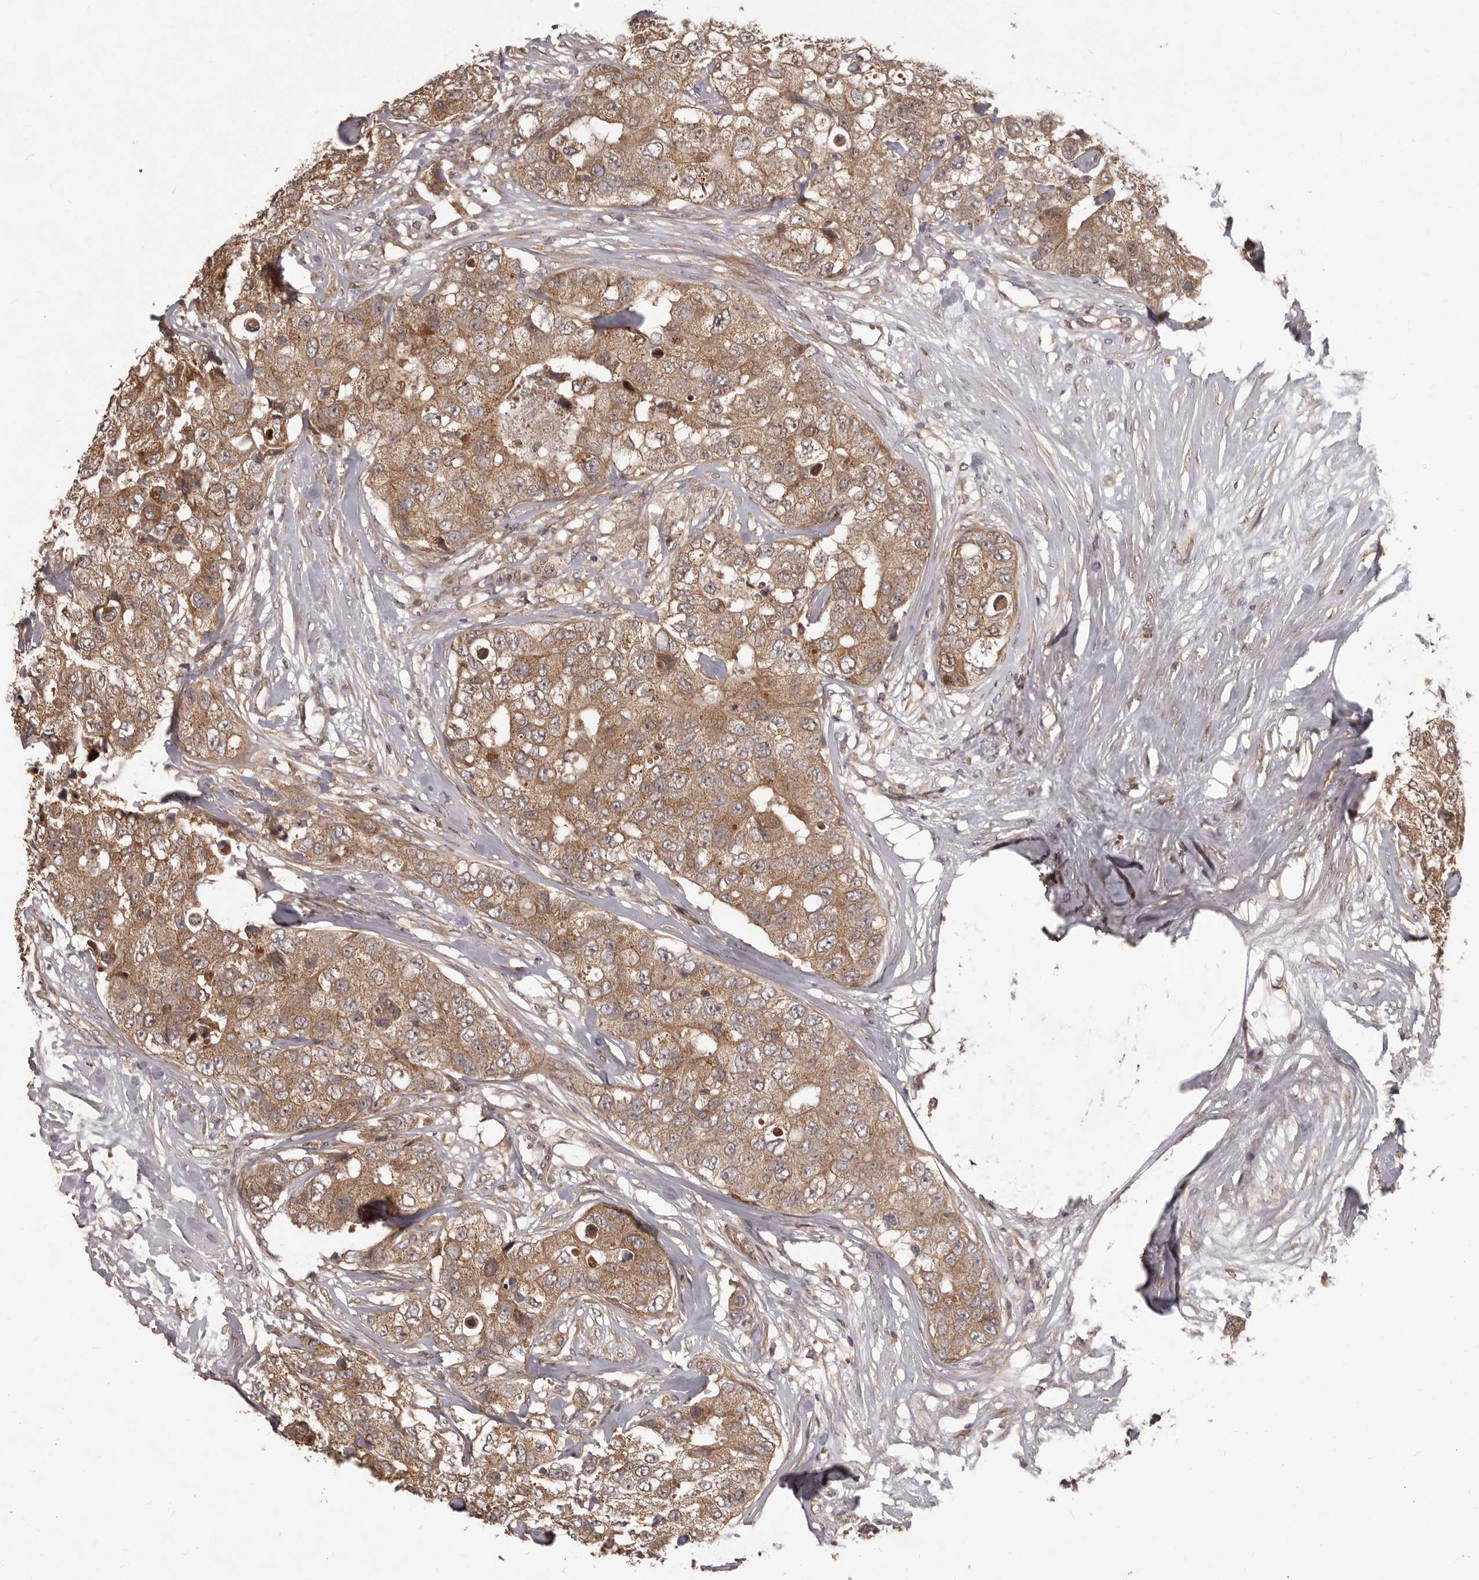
{"staining": {"intensity": "moderate", "quantity": ">75%", "location": "cytoplasmic/membranous"}, "tissue": "breast cancer", "cell_type": "Tumor cells", "image_type": "cancer", "snomed": [{"axis": "morphology", "description": "Duct carcinoma"}, {"axis": "topography", "description": "Breast"}], "caption": "Protein staining of invasive ductal carcinoma (breast) tissue reveals moderate cytoplasmic/membranous expression in approximately >75% of tumor cells. (DAB (3,3'-diaminobenzidine) IHC with brightfield microscopy, high magnification).", "gene": "MTO1", "patient": {"sex": "female", "age": 62}}